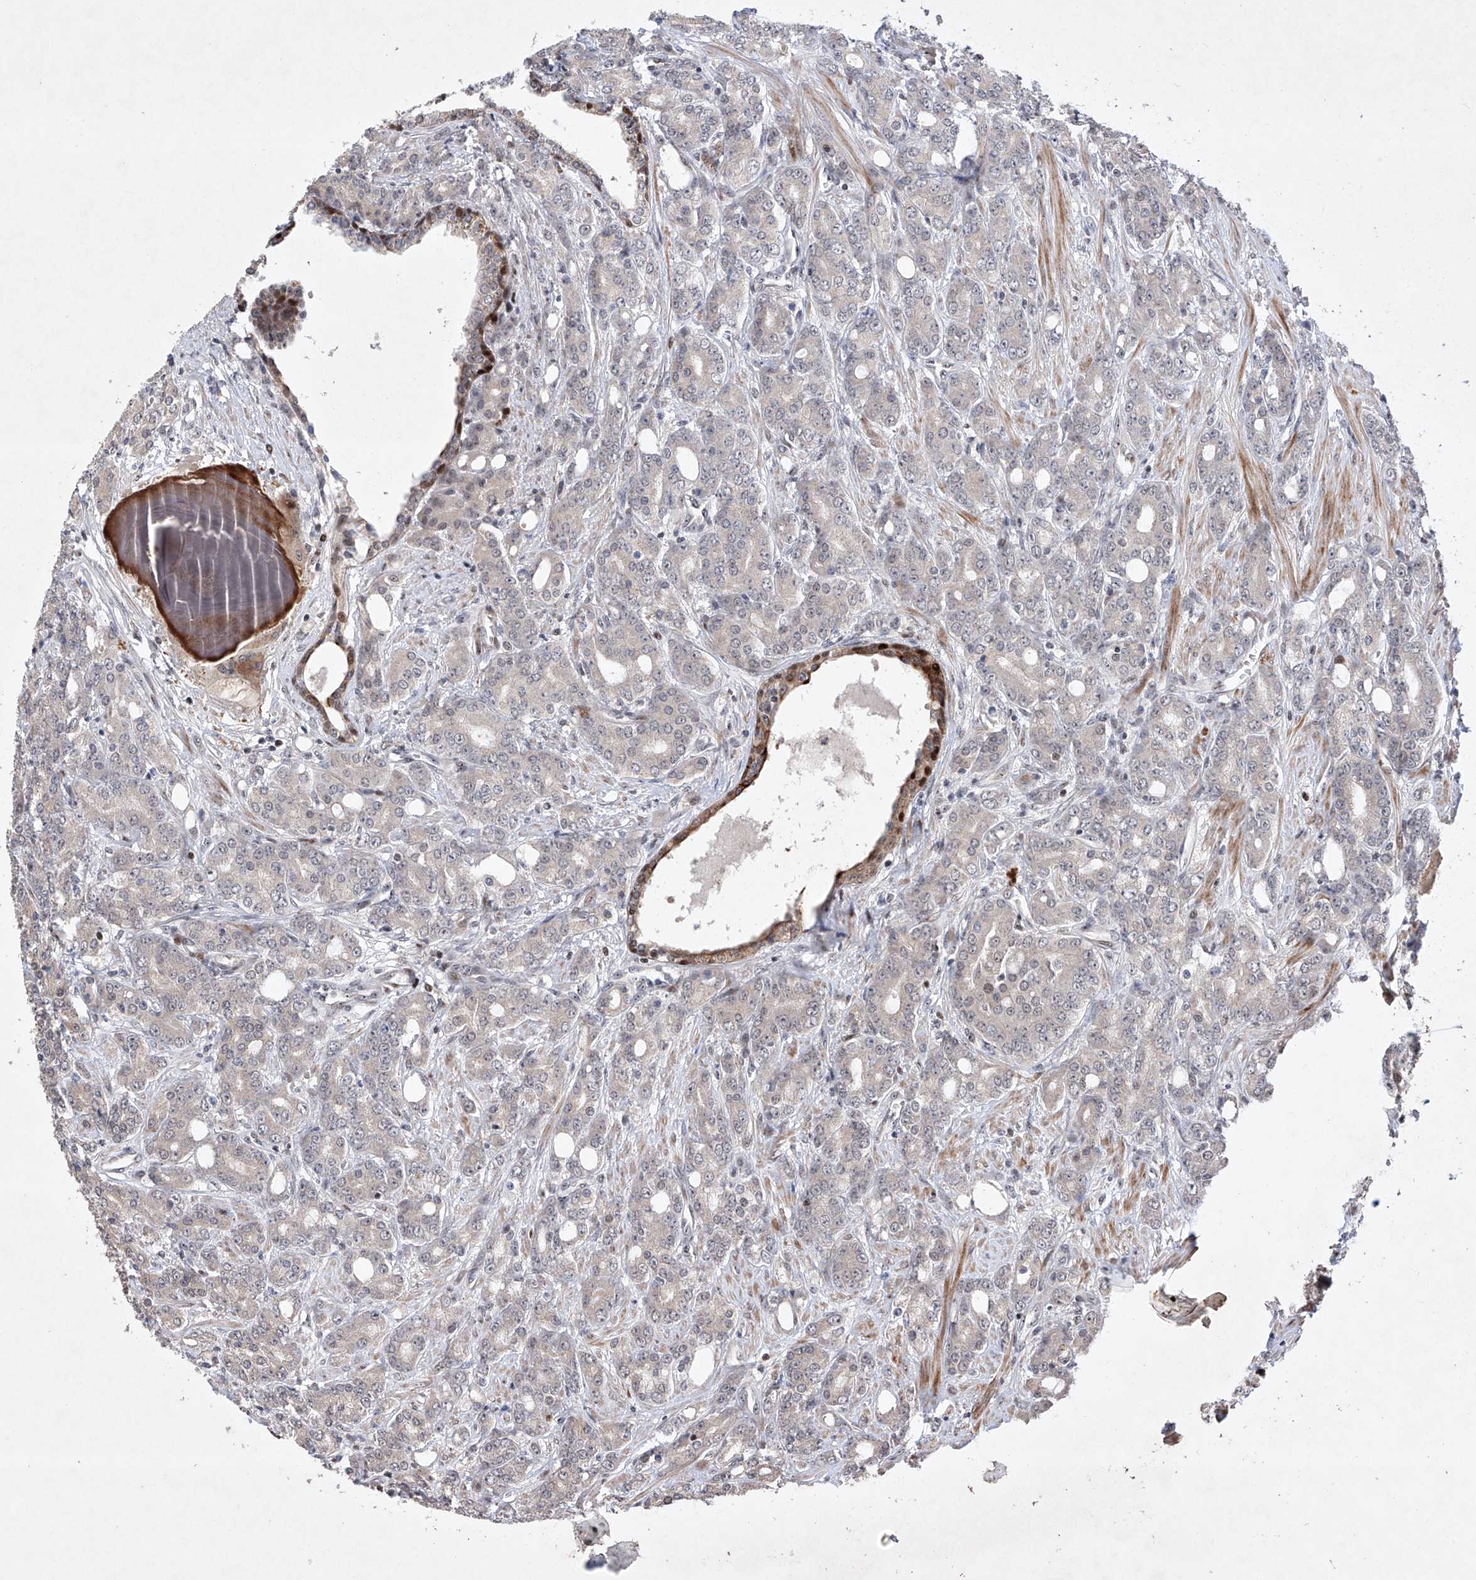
{"staining": {"intensity": "negative", "quantity": "none", "location": "none"}, "tissue": "prostate cancer", "cell_type": "Tumor cells", "image_type": "cancer", "snomed": [{"axis": "morphology", "description": "Adenocarcinoma, High grade"}, {"axis": "topography", "description": "Prostate"}], "caption": "Photomicrograph shows no protein positivity in tumor cells of high-grade adenocarcinoma (prostate) tissue.", "gene": "AFG1L", "patient": {"sex": "male", "age": 62}}